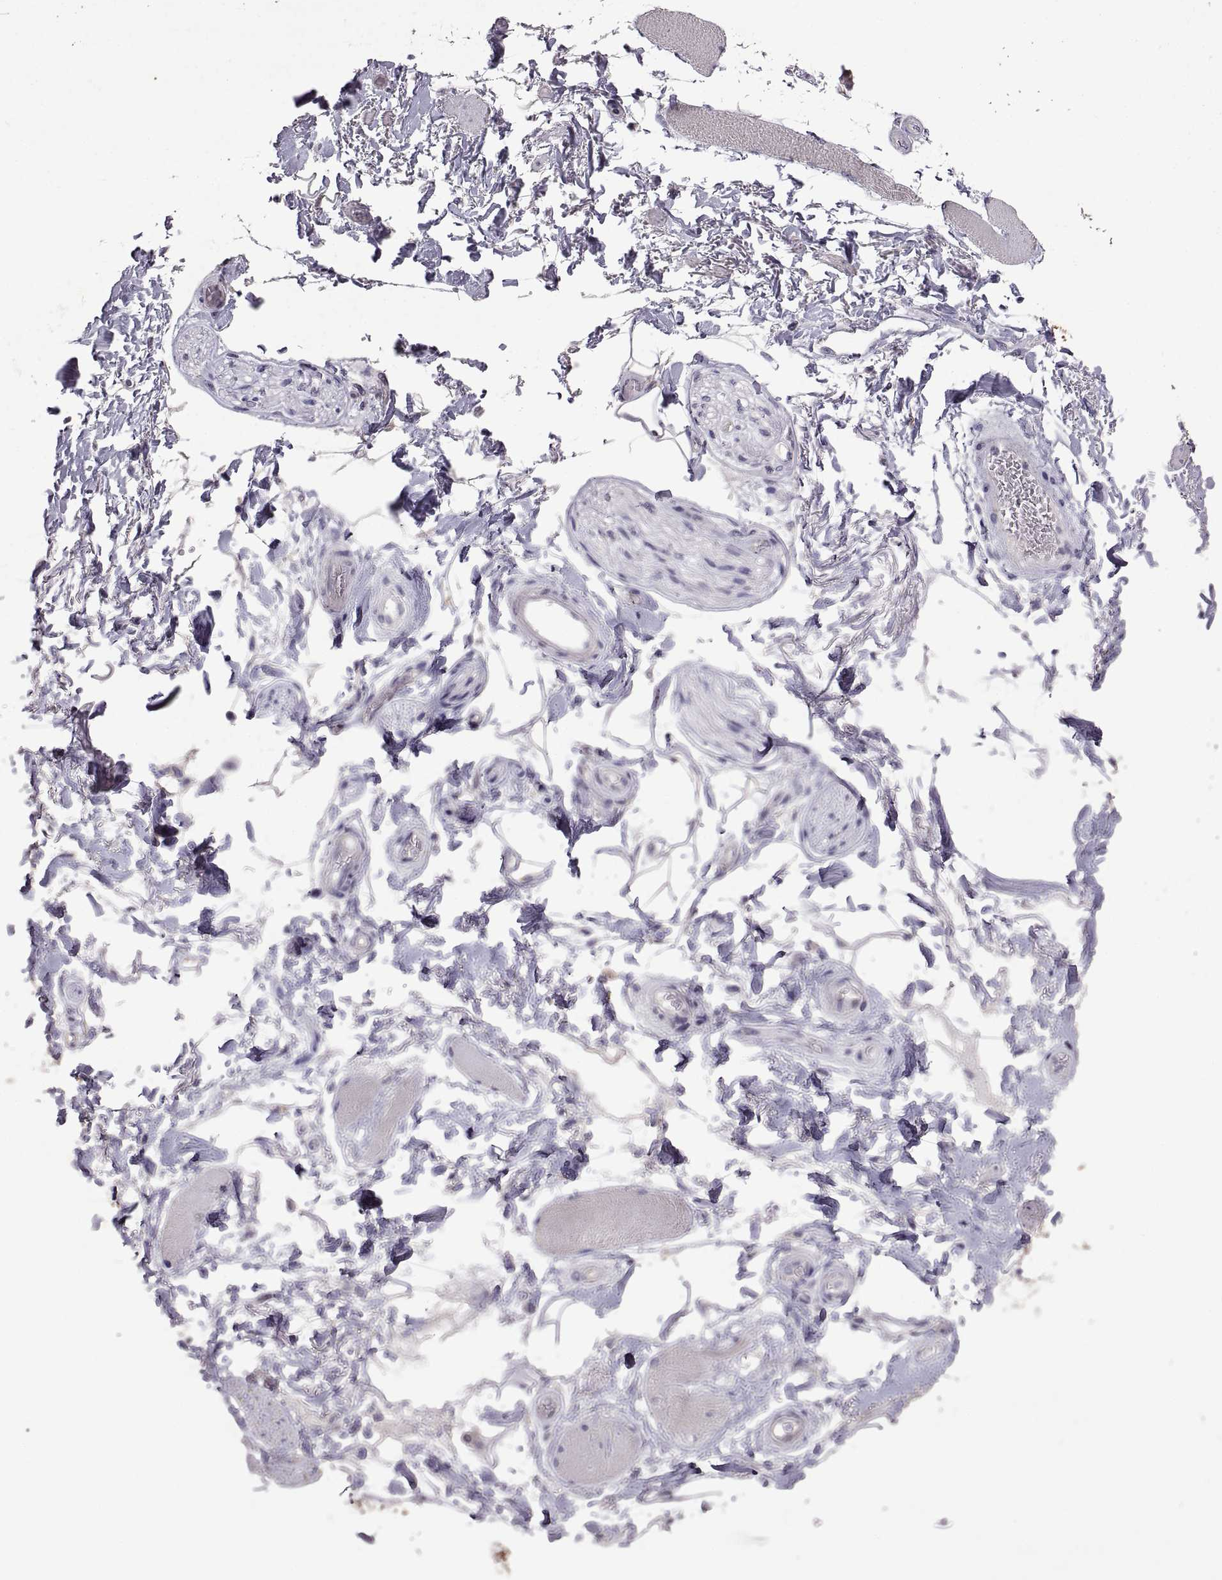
{"staining": {"intensity": "negative", "quantity": "none", "location": "none"}, "tissue": "soft tissue", "cell_type": "Fibroblasts", "image_type": "normal", "snomed": [{"axis": "morphology", "description": "Normal tissue, NOS"}, {"axis": "topography", "description": "Skeletal muscle"}, {"axis": "topography", "description": "Anal"}, {"axis": "topography", "description": "Peripheral nerve tissue"}], "caption": "IHC photomicrograph of unremarkable soft tissue: soft tissue stained with DAB shows no significant protein staining in fibroblasts. (DAB immunohistochemistry (IHC) visualized using brightfield microscopy, high magnification).", "gene": "DEFB136", "patient": {"sex": "male", "age": 53}}